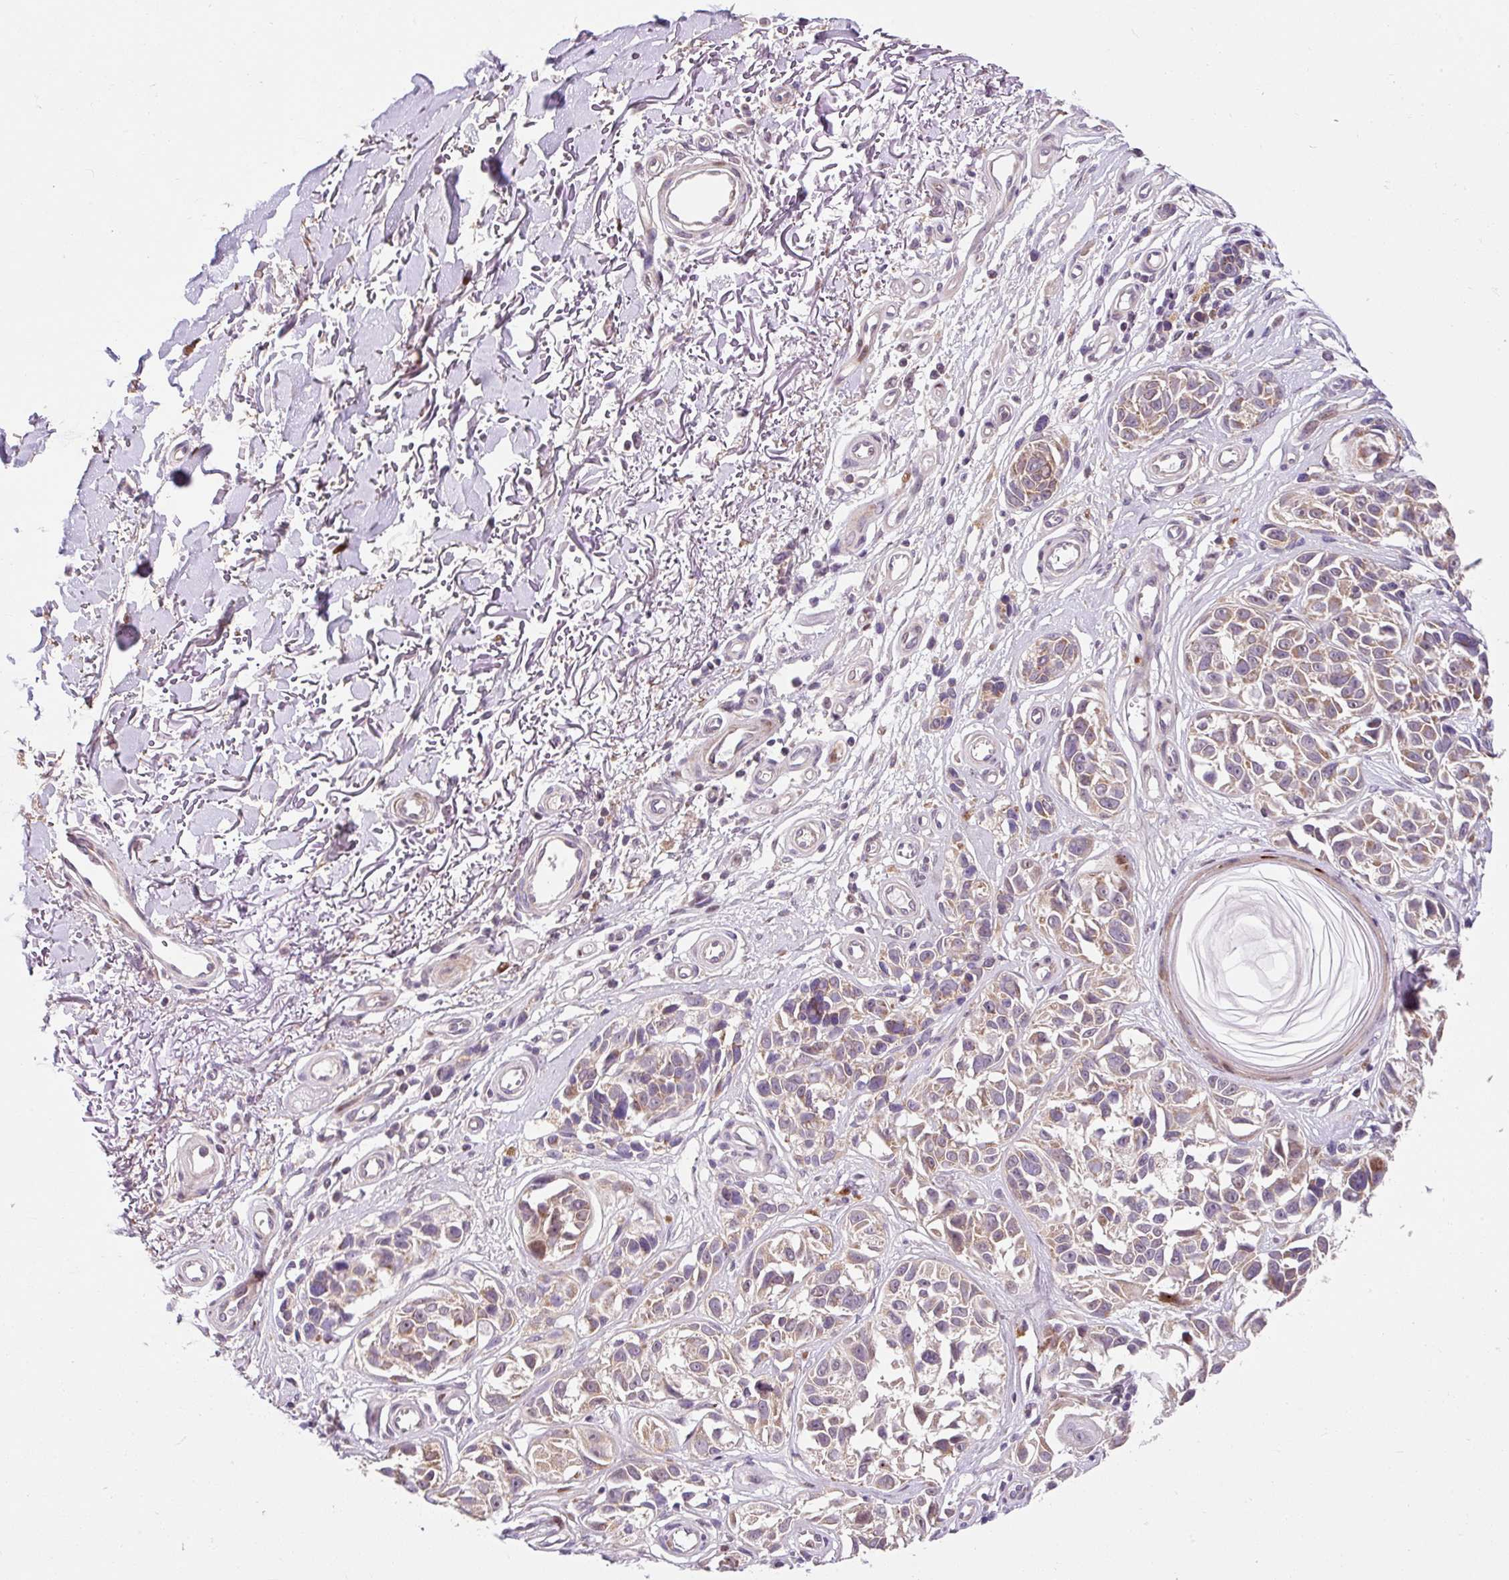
{"staining": {"intensity": "moderate", "quantity": "25%-75%", "location": "cytoplasmic/membranous,nuclear"}, "tissue": "melanoma", "cell_type": "Tumor cells", "image_type": "cancer", "snomed": [{"axis": "morphology", "description": "Malignant melanoma, NOS"}, {"axis": "topography", "description": "Skin"}], "caption": "IHC photomicrograph of human melanoma stained for a protein (brown), which reveals medium levels of moderate cytoplasmic/membranous and nuclear positivity in approximately 25%-75% of tumor cells.", "gene": "SARS2", "patient": {"sex": "male", "age": 73}}